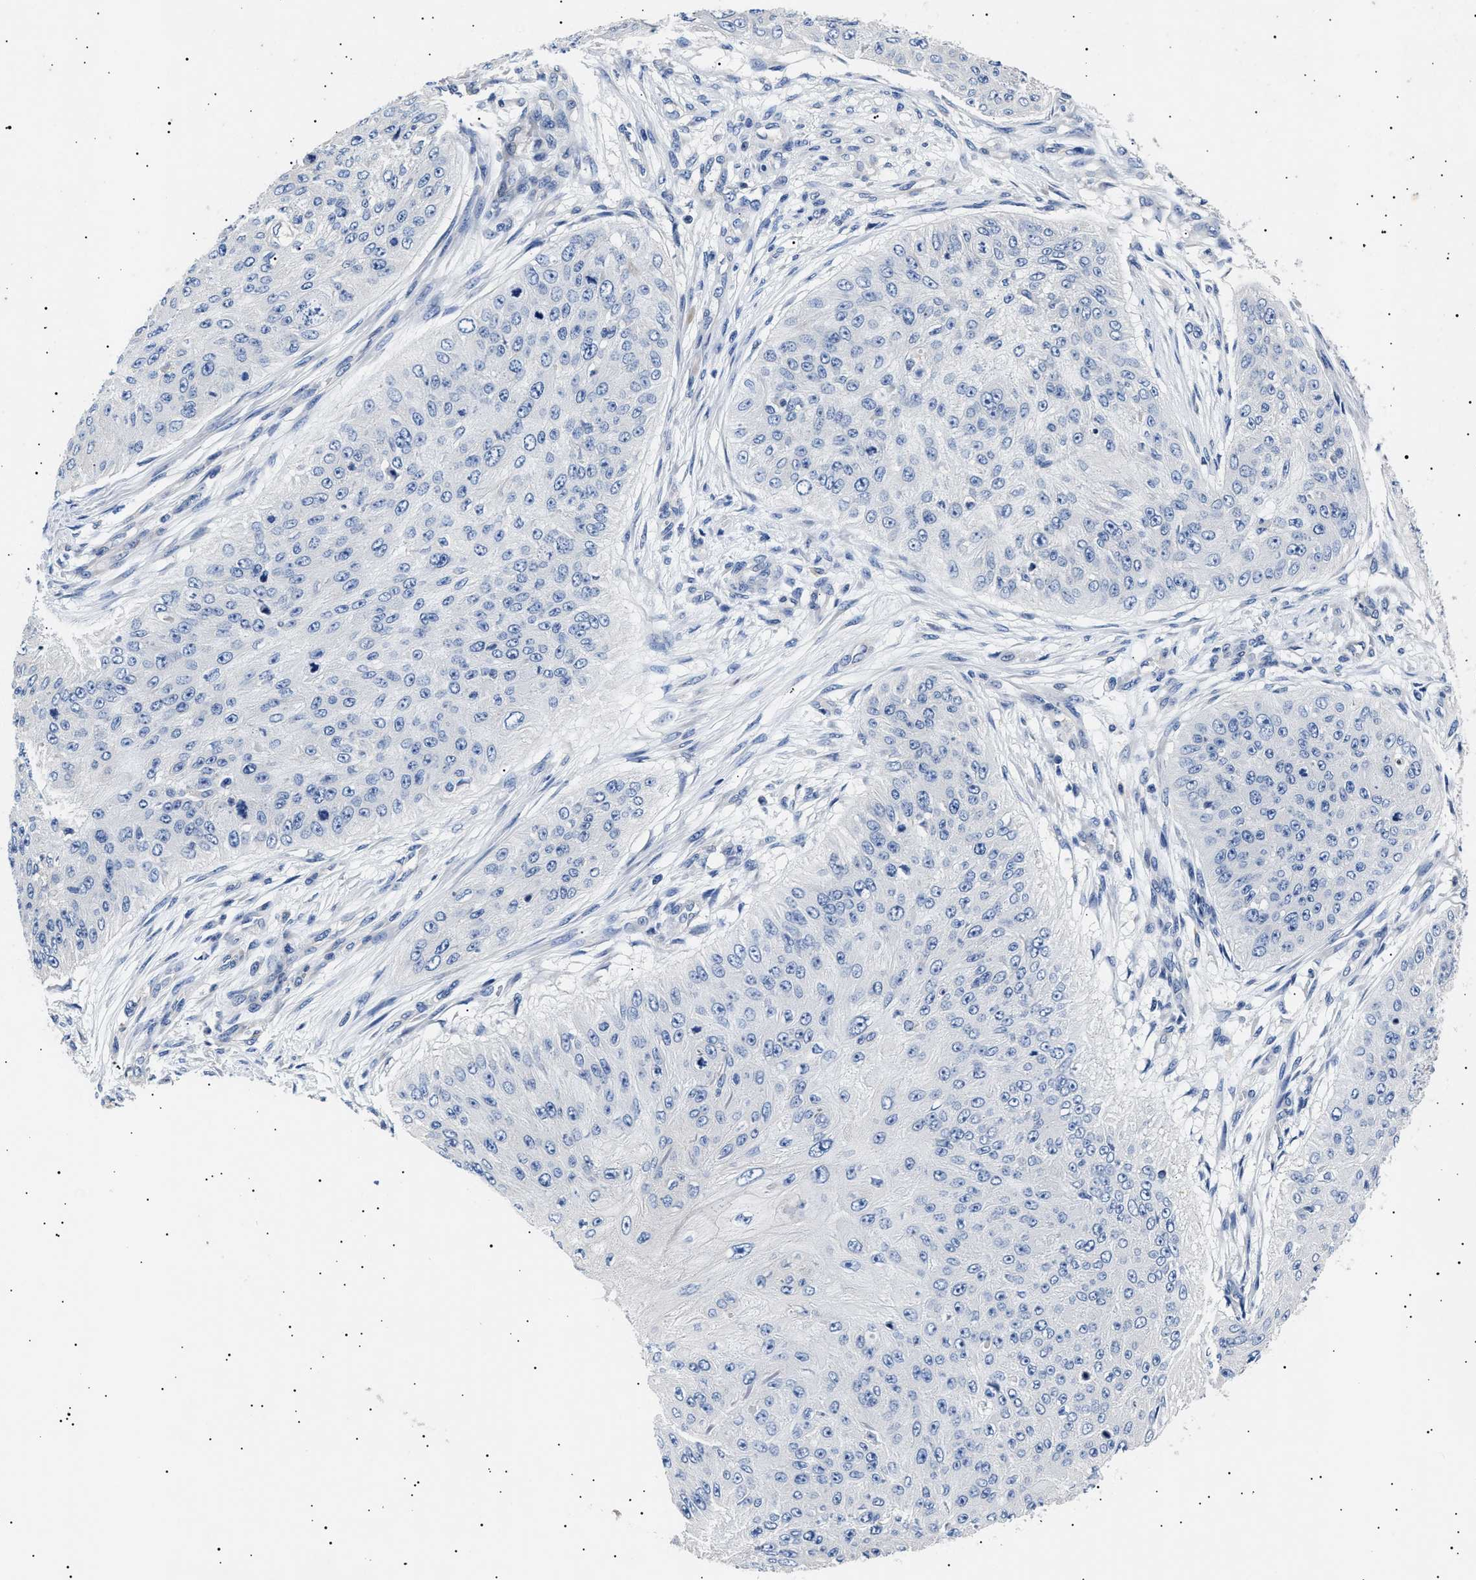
{"staining": {"intensity": "negative", "quantity": "none", "location": "none"}, "tissue": "skin cancer", "cell_type": "Tumor cells", "image_type": "cancer", "snomed": [{"axis": "morphology", "description": "Squamous cell carcinoma, NOS"}, {"axis": "topography", "description": "Skin"}], "caption": "IHC histopathology image of human skin cancer (squamous cell carcinoma) stained for a protein (brown), which exhibits no staining in tumor cells. (Stains: DAB immunohistochemistry with hematoxylin counter stain, Microscopy: brightfield microscopy at high magnification).", "gene": "HEMGN", "patient": {"sex": "female", "age": 80}}